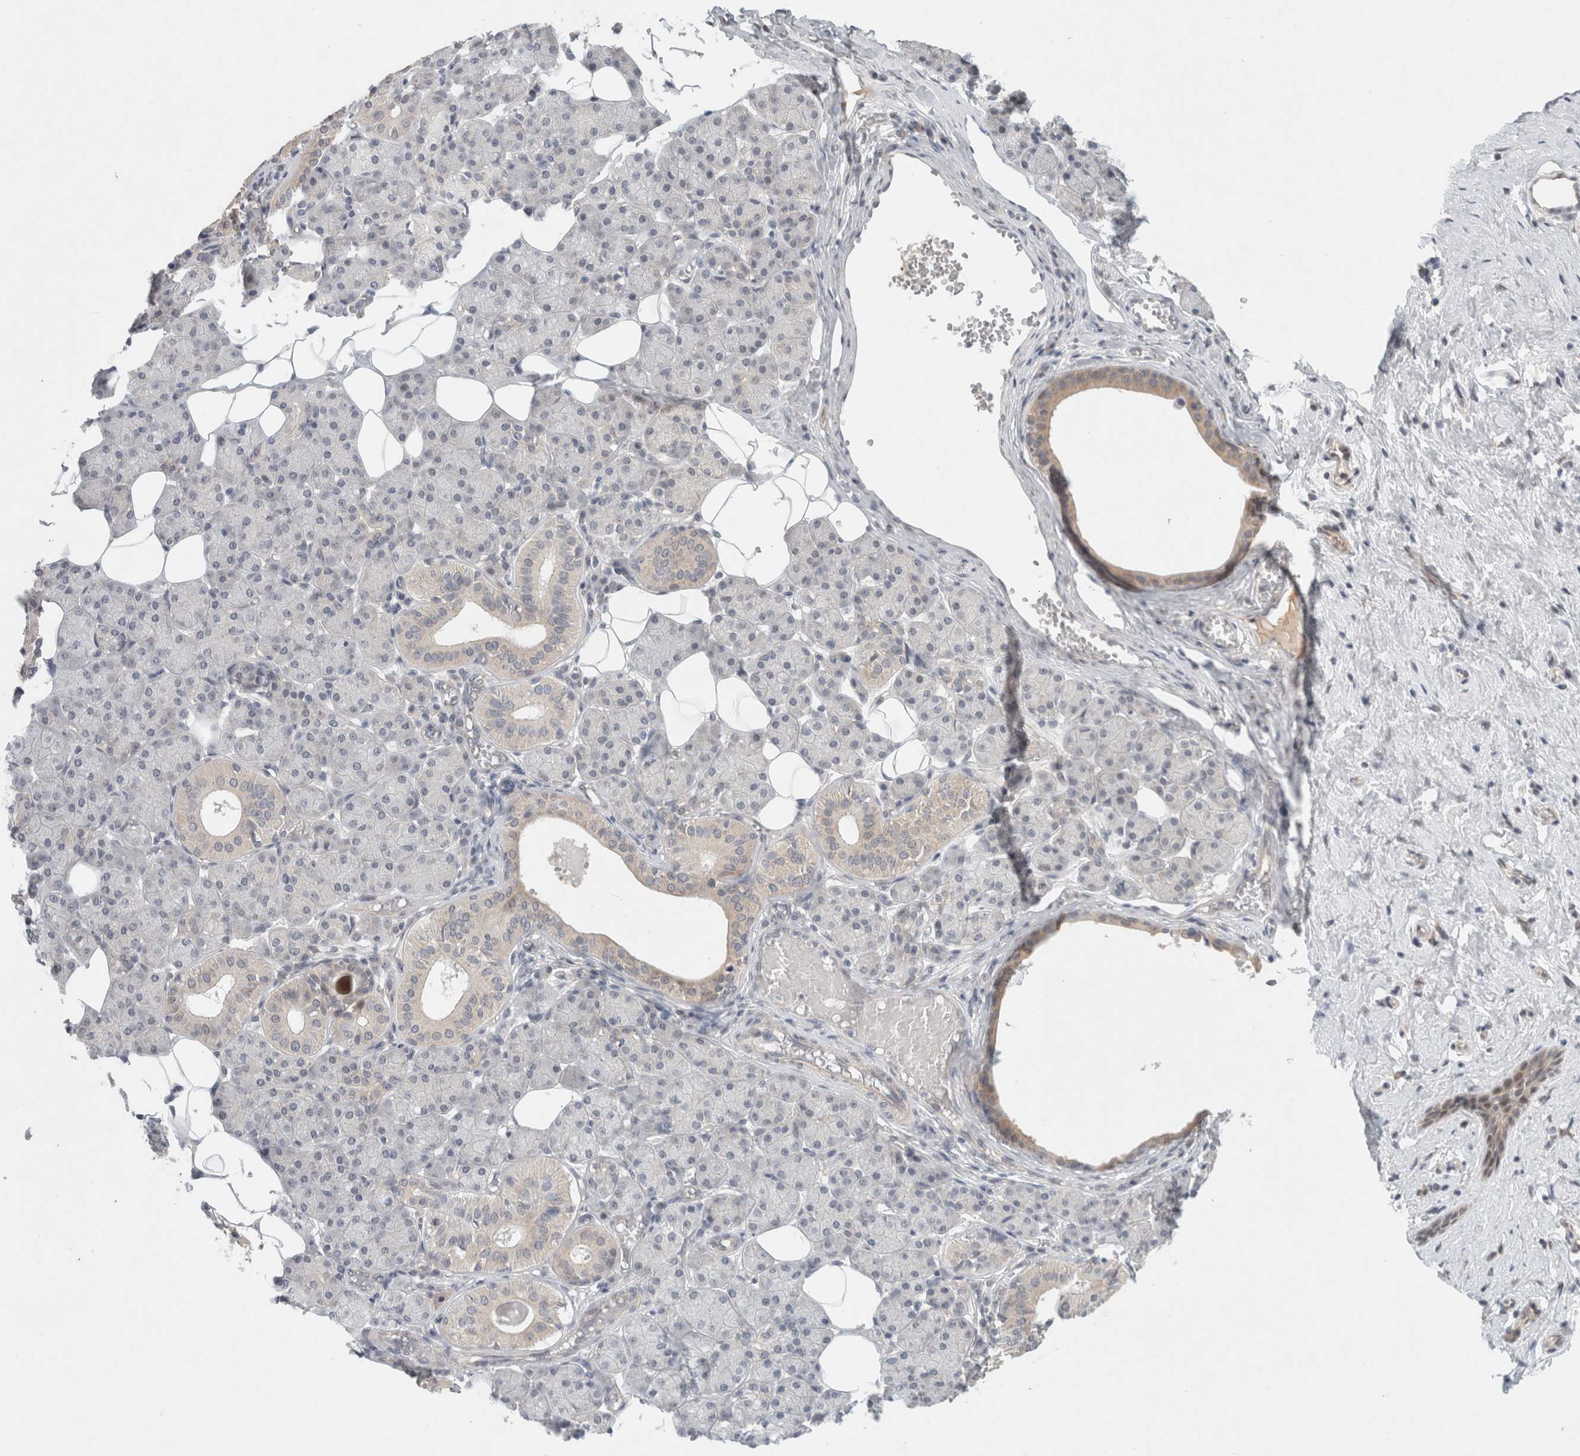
{"staining": {"intensity": "weak", "quantity": "<25%", "location": "cytoplasmic/membranous"}, "tissue": "salivary gland", "cell_type": "Glandular cells", "image_type": "normal", "snomed": [{"axis": "morphology", "description": "Normal tissue, NOS"}, {"axis": "topography", "description": "Salivary gland"}], "caption": "Immunohistochemical staining of unremarkable human salivary gland exhibits no significant expression in glandular cells. (DAB IHC, high magnification).", "gene": "RASAL2", "patient": {"sex": "female", "age": 33}}